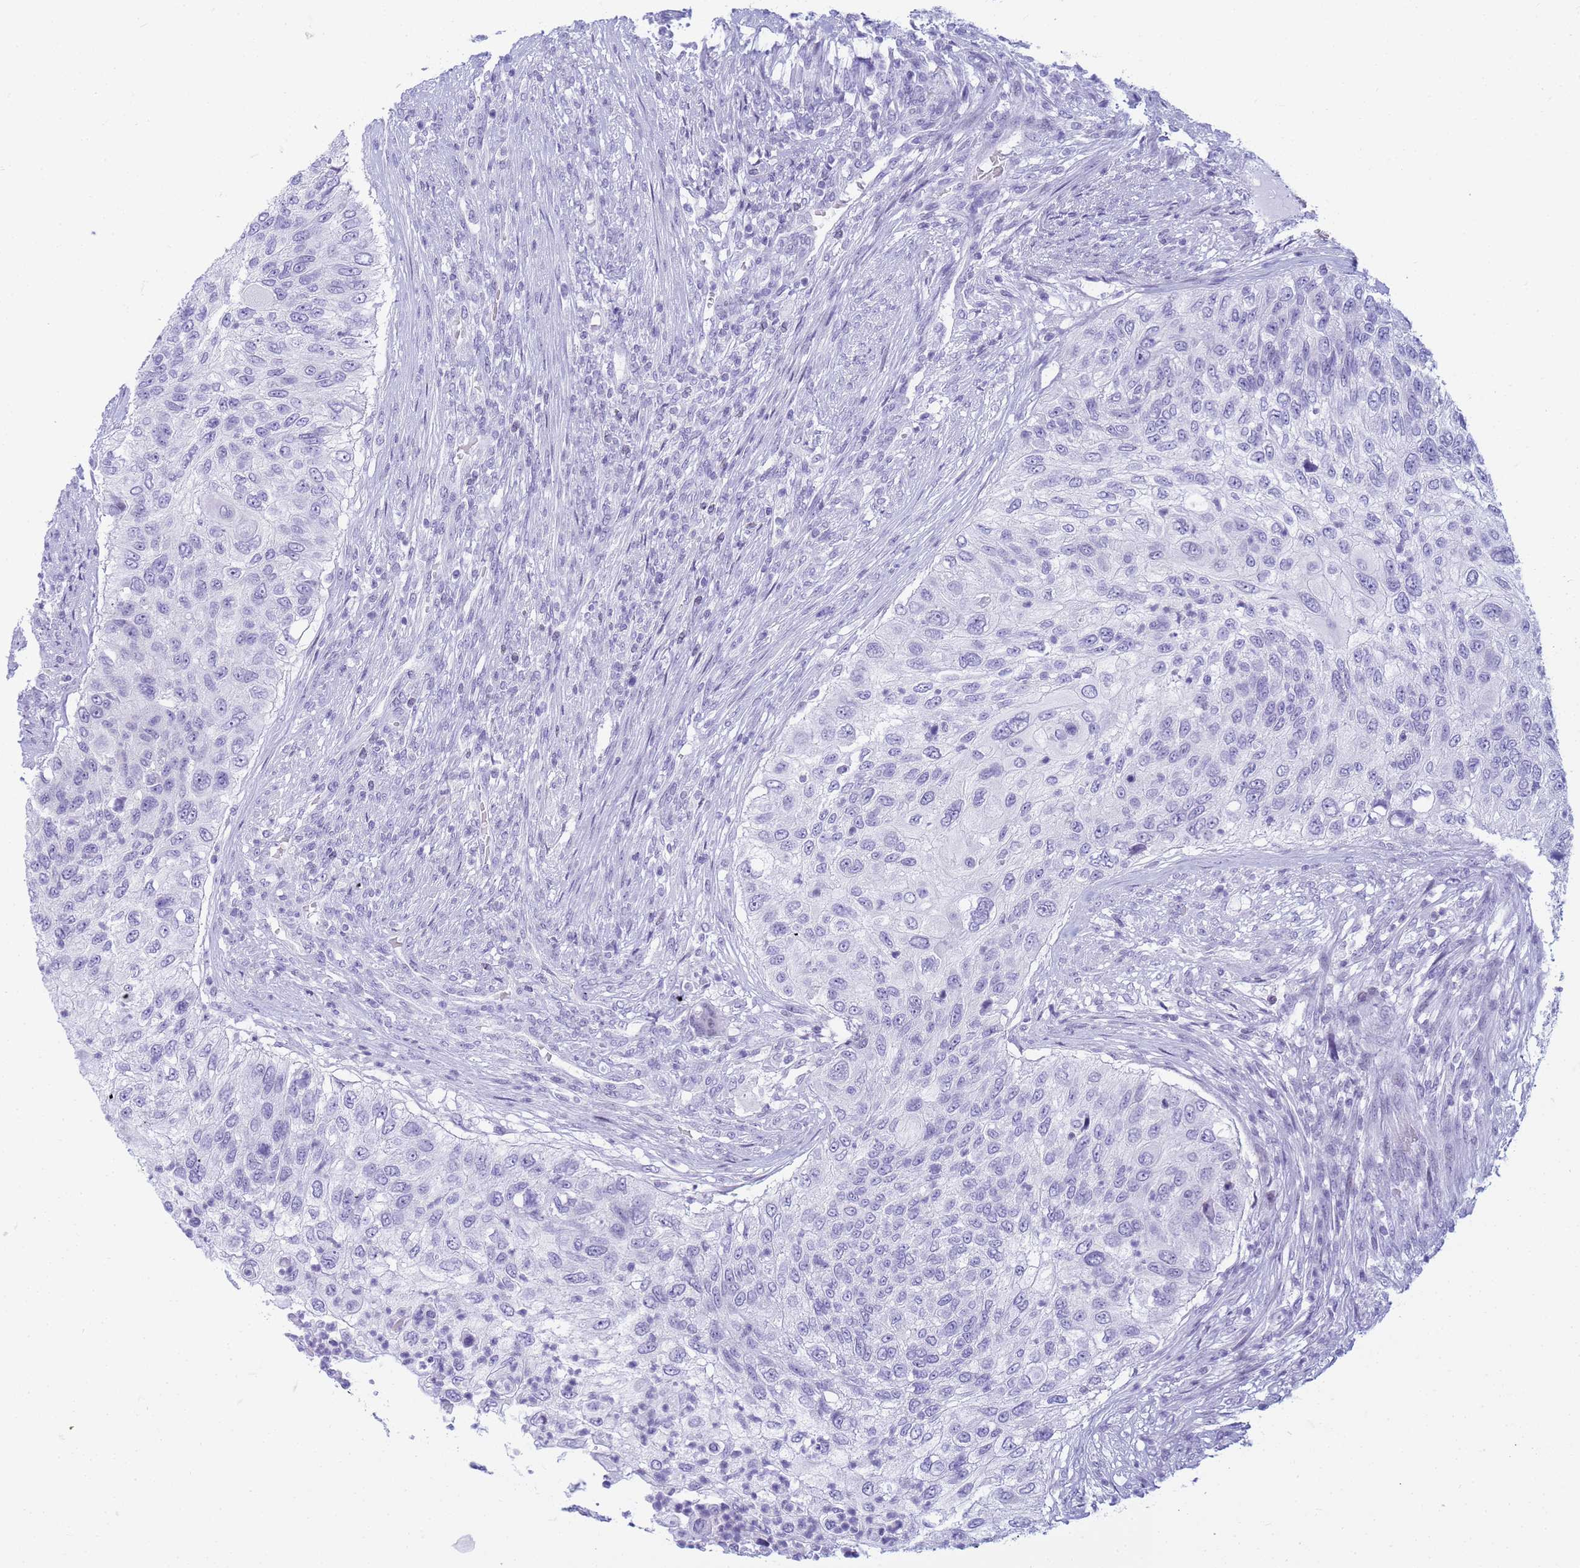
{"staining": {"intensity": "negative", "quantity": "none", "location": "none"}, "tissue": "urothelial cancer", "cell_type": "Tumor cells", "image_type": "cancer", "snomed": [{"axis": "morphology", "description": "Urothelial carcinoma, High grade"}, {"axis": "topography", "description": "Urinary bladder"}], "caption": "Immunohistochemistry (IHC) photomicrograph of neoplastic tissue: human high-grade urothelial carcinoma stained with DAB (3,3'-diaminobenzidine) exhibits no significant protein staining in tumor cells.", "gene": "SNX20", "patient": {"sex": "female", "age": 60}}